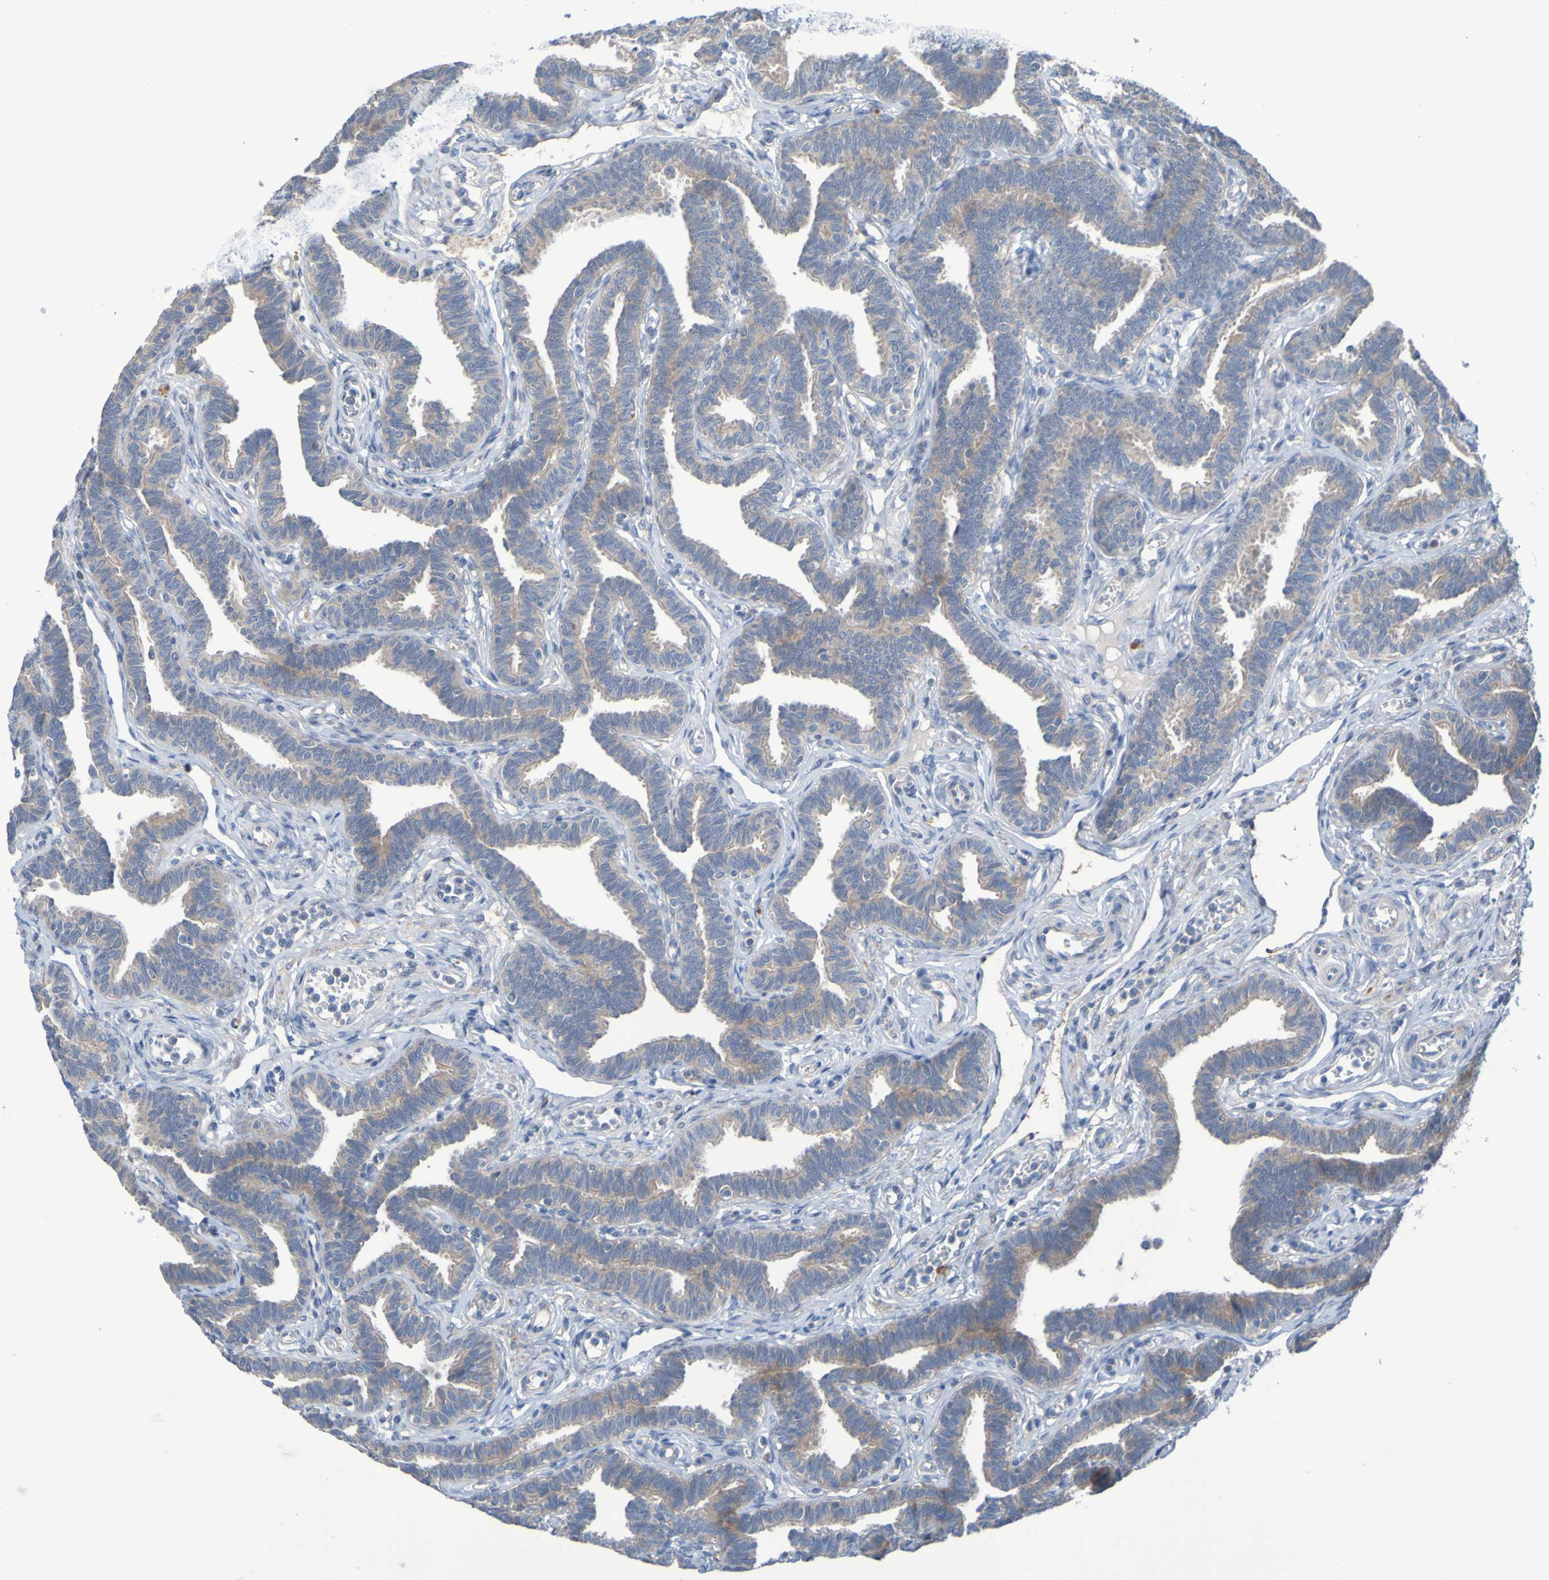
{"staining": {"intensity": "weak", "quantity": "25%-75%", "location": "cytoplasmic/membranous"}, "tissue": "fallopian tube", "cell_type": "Glandular cells", "image_type": "normal", "snomed": [{"axis": "morphology", "description": "Normal tissue, NOS"}, {"axis": "topography", "description": "Fallopian tube"}, {"axis": "topography", "description": "Ovary"}], "caption": "Immunohistochemistry (IHC) photomicrograph of unremarkable fallopian tube: fallopian tube stained using immunohistochemistry demonstrates low levels of weak protein expression localized specifically in the cytoplasmic/membranous of glandular cells, appearing as a cytoplasmic/membranous brown color.", "gene": "NPRL3", "patient": {"sex": "female", "age": 23}}